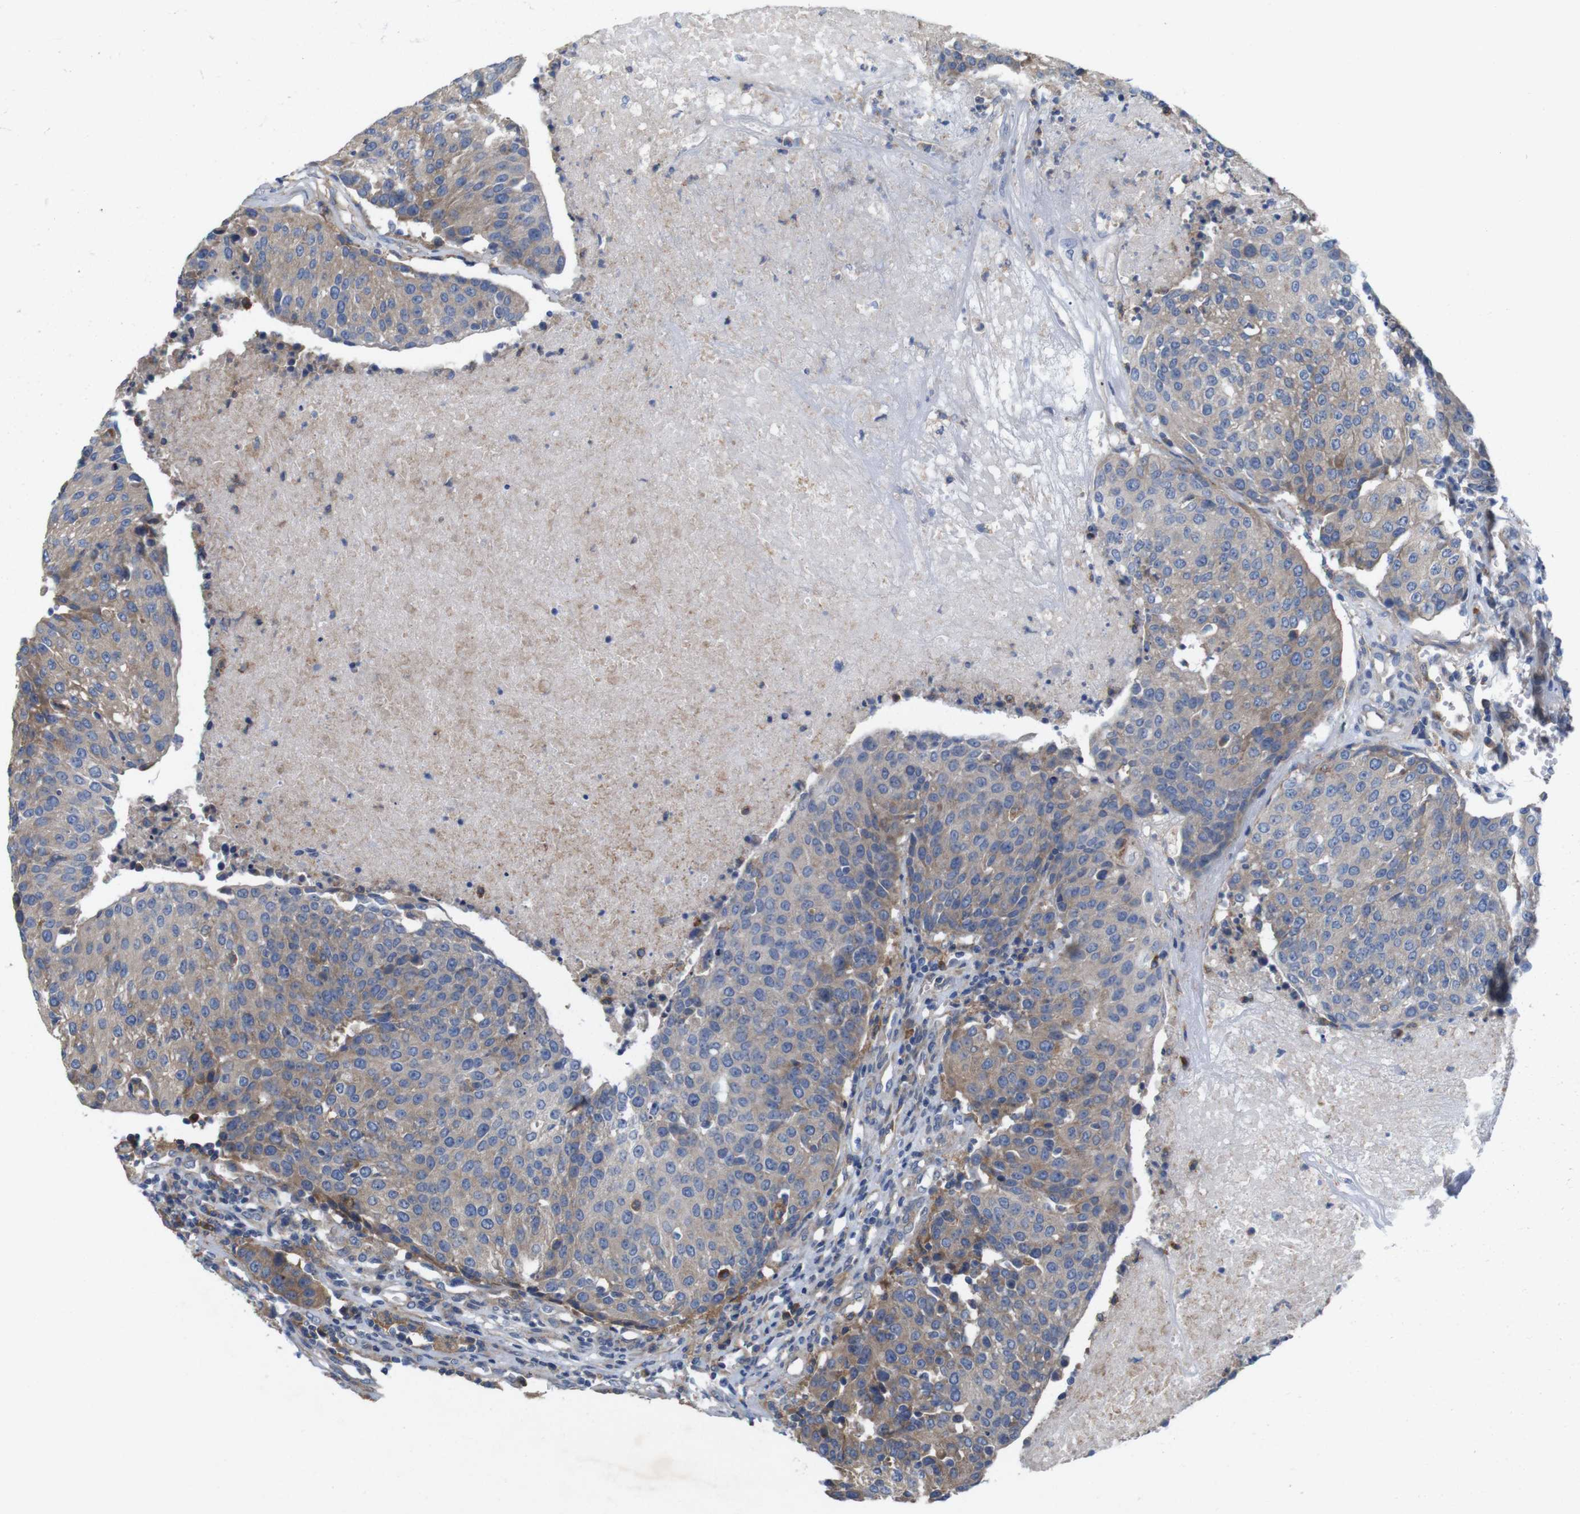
{"staining": {"intensity": "weak", "quantity": "25%-75%", "location": "cytoplasmic/membranous"}, "tissue": "urothelial cancer", "cell_type": "Tumor cells", "image_type": "cancer", "snomed": [{"axis": "morphology", "description": "Urothelial carcinoma, High grade"}, {"axis": "topography", "description": "Urinary bladder"}], "caption": "This micrograph shows immunohistochemistry (IHC) staining of urothelial carcinoma (high-grade), with low weak cytoplasmic/membranous staining in about 25%-75% of tumor cells.", "gene": "SIGLEC8", "patient": {"sex": "female", "age": 85}}